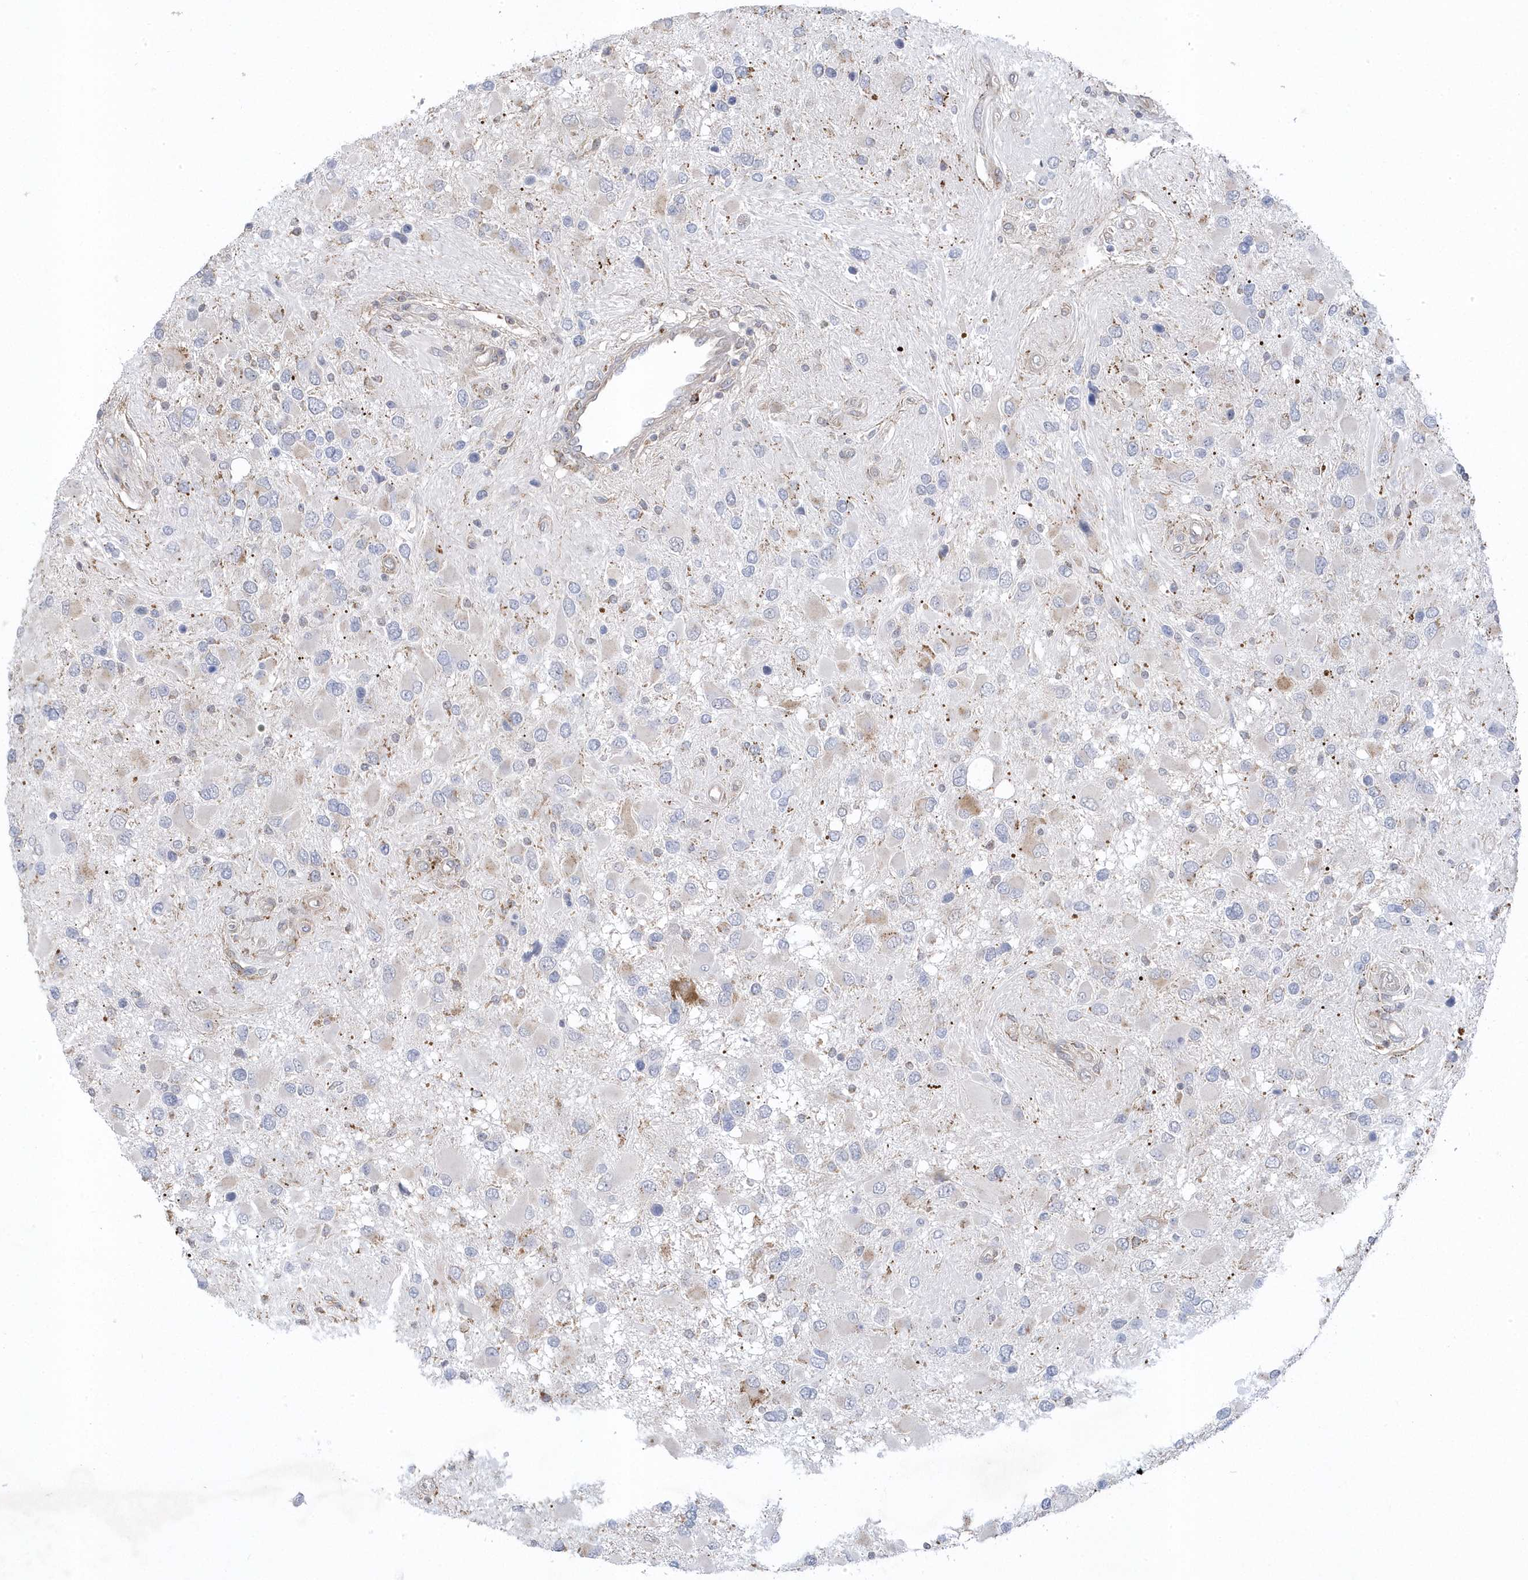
{"staining": {"intensity": "negative", "quantity": "none", "location": "none"}, "tissue": "glioma", "cell_type": "Tumor cells", "image_type": "cancer", "snomed": [{"axis": "morphology", "description": "Glioma, malignant, High grade"}, {"axis": "topography", "description": "Brain"}], "caption": "A photomicrograph of high-grade glioma (malignant) stained for a protein reveals no brown staining in tumor cells. (IHC, brightfield microscopy, high magnification).", "gene": "ANAPC1", "patient": {"sex": "male", "age": 53}}